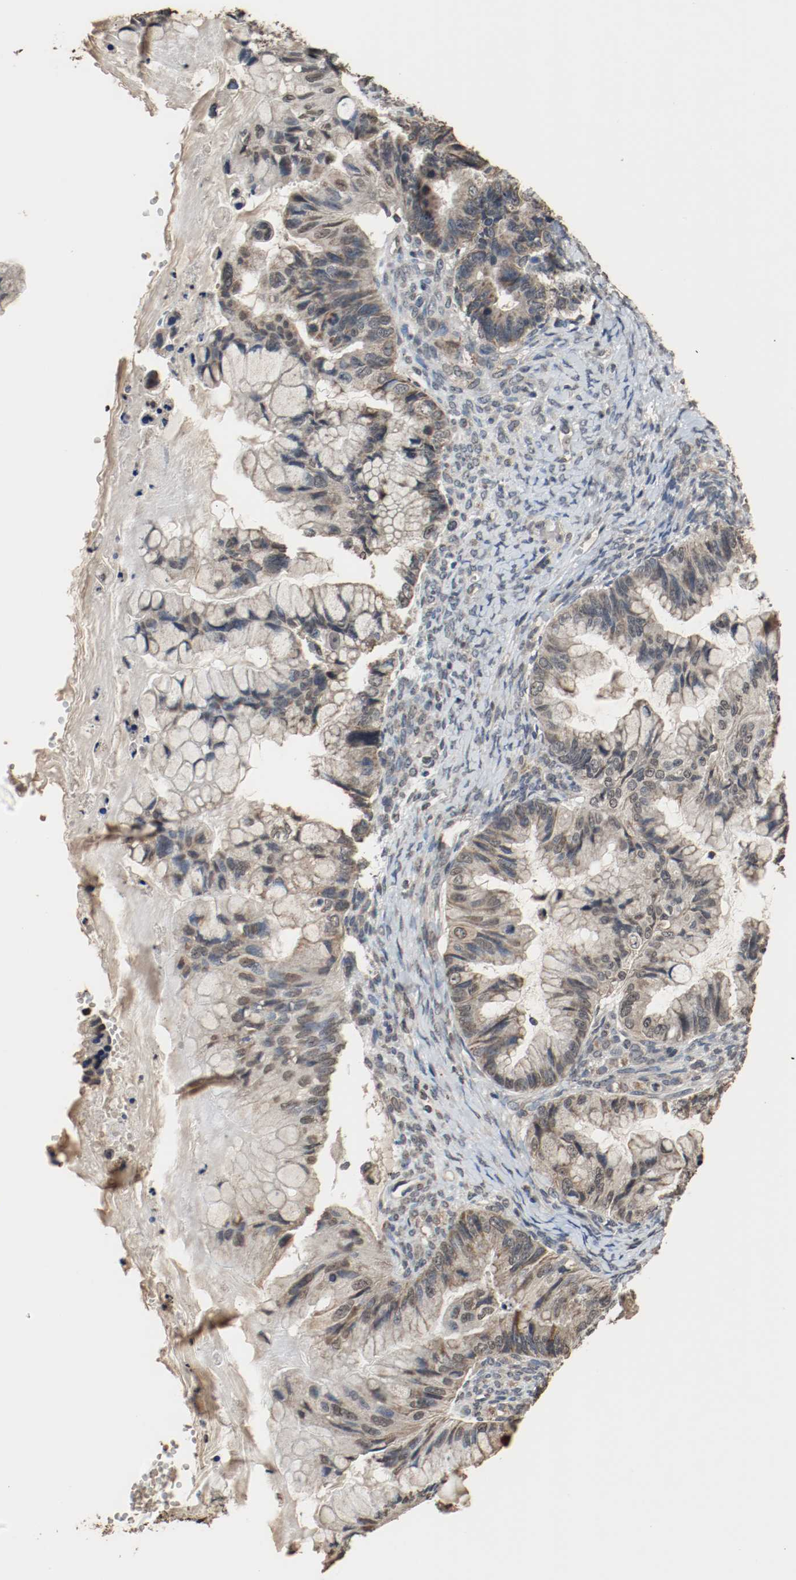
{"staining": {"intensity": "weak", "quantity": "25%-75%", "location": "cytoplasmic/membranous"}, "tissue": "ovarian cancer", "cell_type": "Tumor cells", "image_type": "cancer", "snomed": [{"axis": "morphology", "description": "Cystadenocarcinoma, mucinous, NOS"}, {"axis": "topography", "description": "Ovary"}], "caption": "The micrograph exhibits immunohistochemical staining of ovarian cancer. There is weak cytoplasmic/membranous staining is identified in about 25%-75% of tumor cells. The staining was performed using DAB (3,3'-diaminobenzidine), with brown indicating positive protein expression. Nuclei are stained blue with hematoxylin.", "gene": "RTN4", "patient": {"sex": "female", "age": 36}}